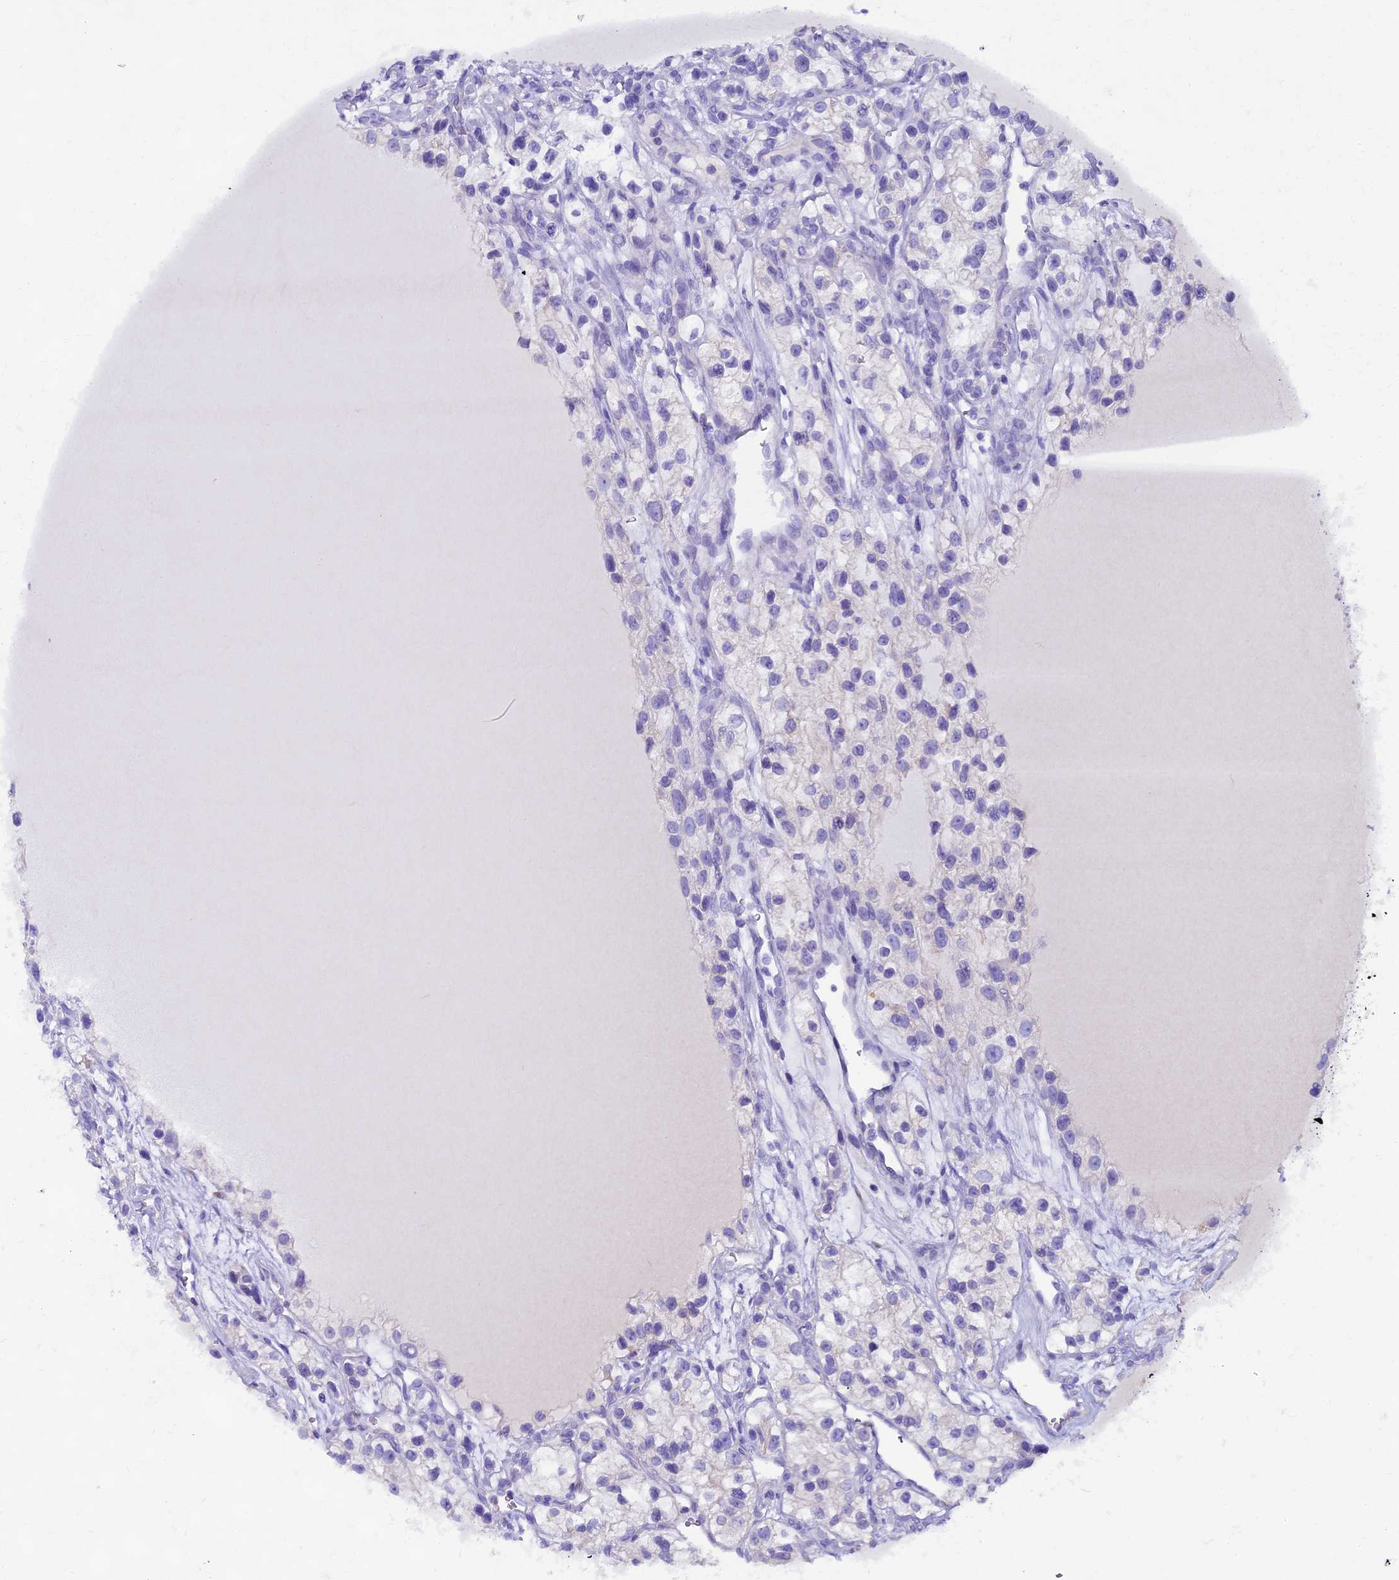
{"staining": {"intensity": "negative", "quantity": "none", "location": "none"}, "tissue": "renal cancer", "cell_type": "Tumor cells", "image_type": "cancer", "snomed": [{"axis": "morphology", "description": "Adenocarcinoma, NOS"}, {"axis": "topography", "description": "Kidney"}], "caption": "Immunohistochemistry micrograph of renal adenocarcinoma stained for a protein (brown), which exhibits no staining in tumor cells.", "gene": "FKBP11", "patient": {"sex": "female", "age": 57}}